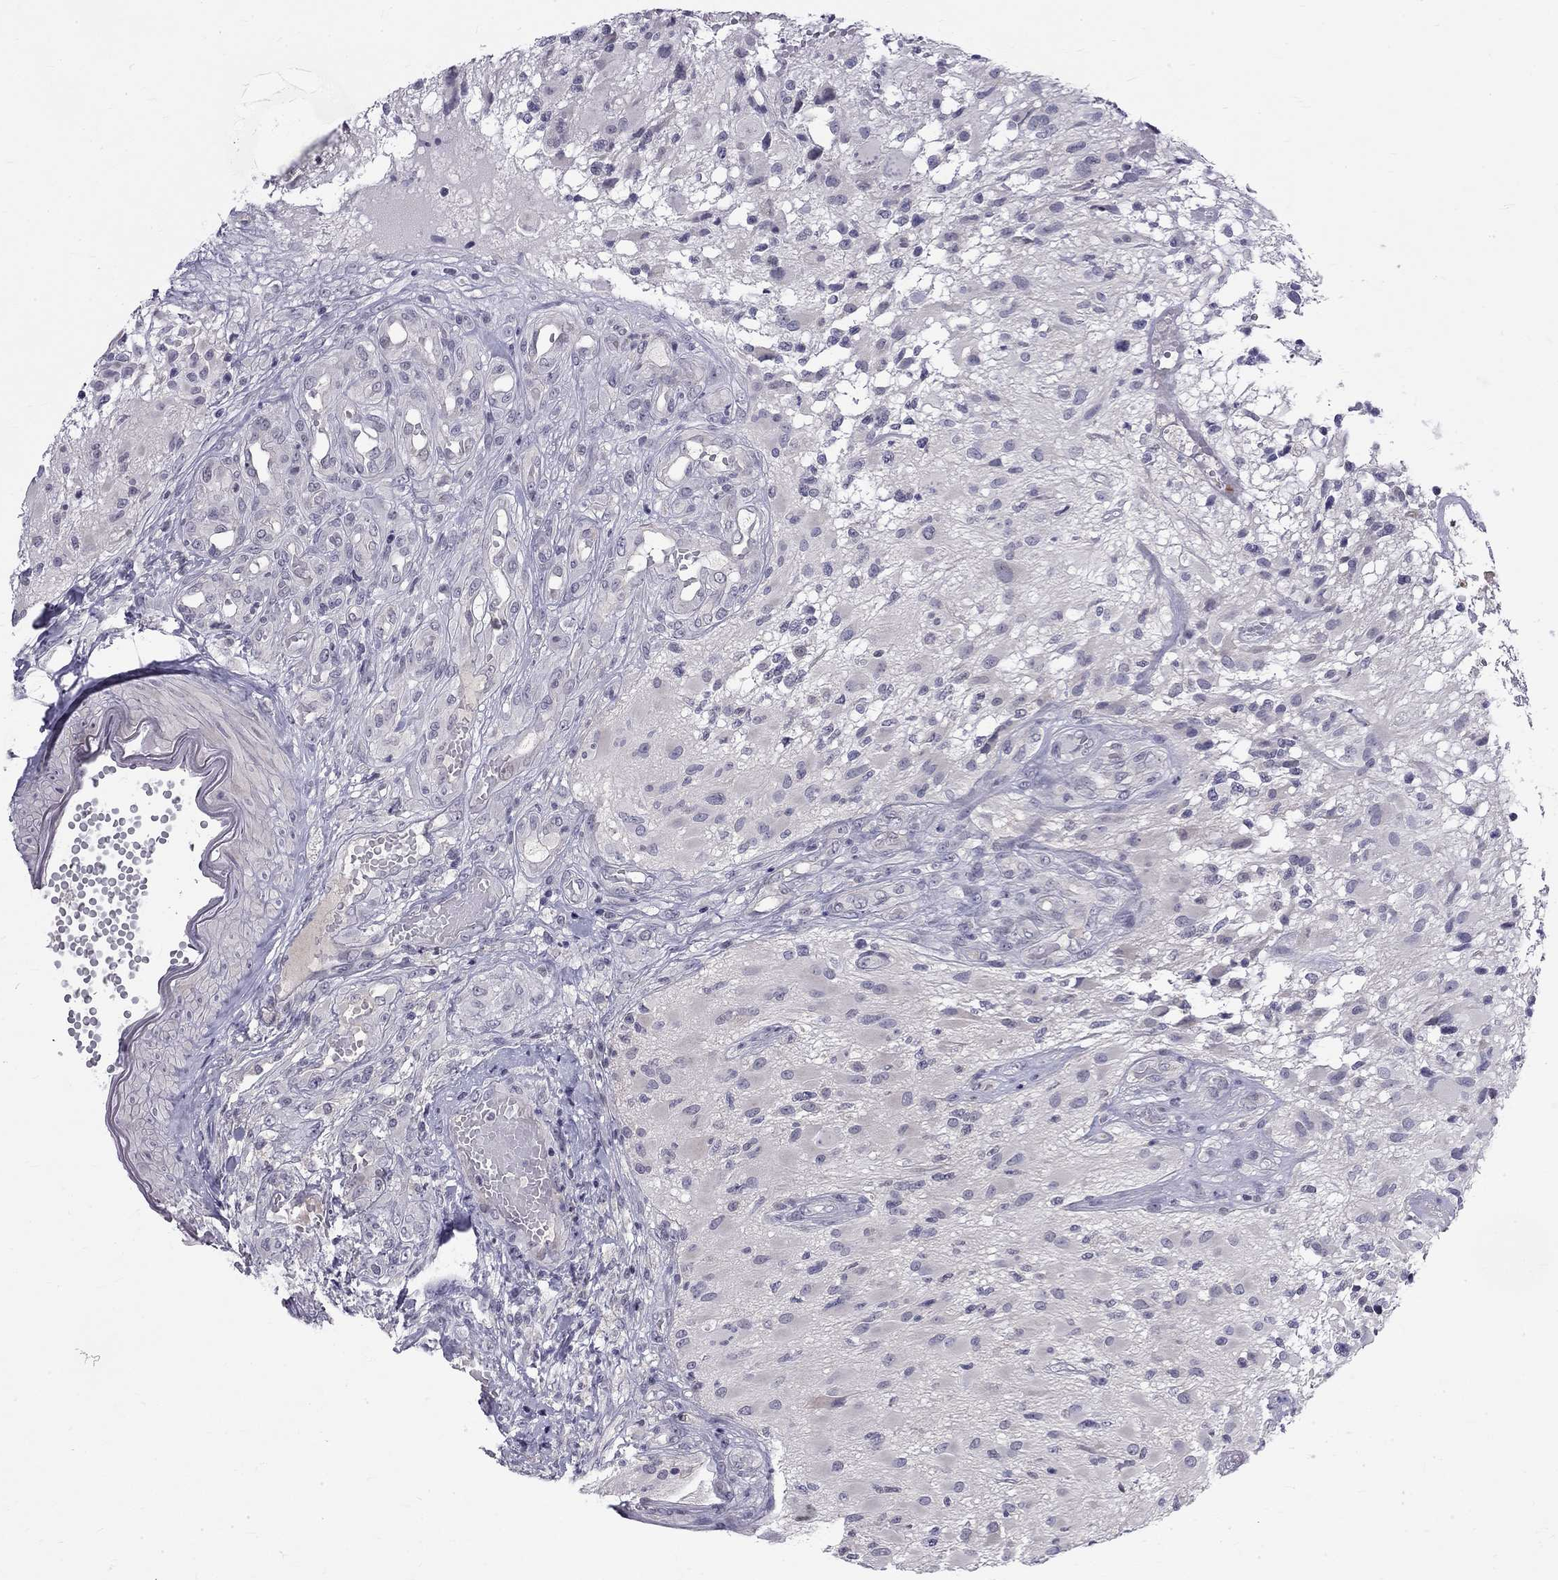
{"staining": {"intensity": "negative", "quantity": "none", "location": "none"}, "tissue": "glioma", "cell_type": "Tumor cells", "image_type": "cancer", "snomed": [{"axis": "morphology", "description": "Glioma, malignant, High grade"}, {"axis": "topography", "description": "Brain"}], "caption": "Protein analysis of malignant glioma (high-grade) shows no significant staining in tumor cells. (DAB immunohistochemistry (IHC) with hematoxylin counter stain).", "gene": "RTL9", "patient": {"sex": "female", "age": 63}}